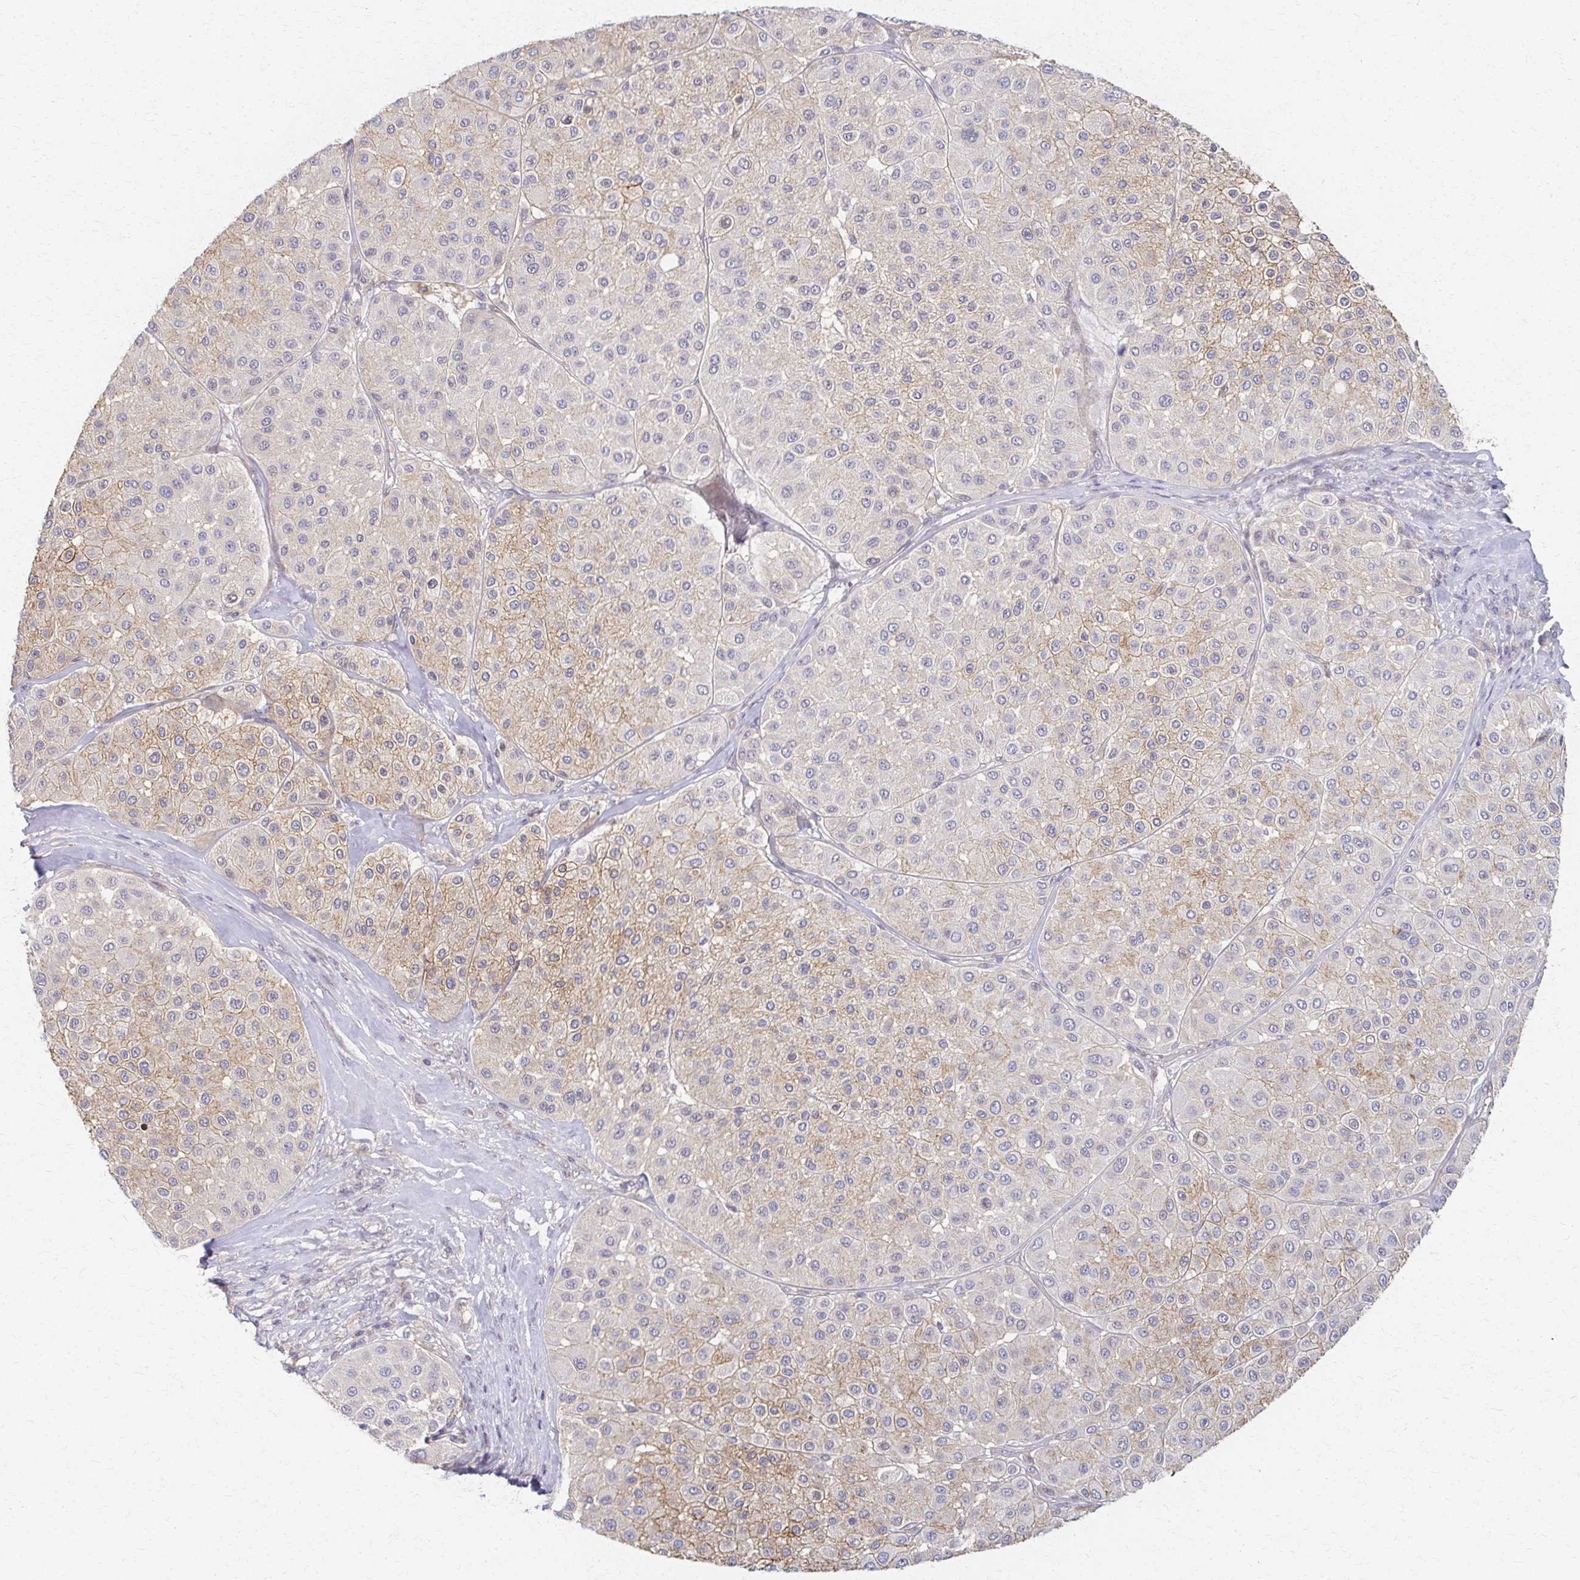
{"staining": {"intensity": "weak", "quantity": "25%-75%", "location": "cytoplasmic/membranous"}, "tissue": "melanoma", "cell_type": "Tumor cells", "image_type": "cancer", "snomed": [{"axis": "morphology", "description": "Malignant melanoma, Metastatic site"}, {"axis": "topography", "description": "Smooth muscle"}], "caption": "Malignant melanoma (metastatic site) was stained to show a protein in brown. There is low levels of weak cytoplasmic/membranous positivity in approximately 25%-75% of tumor cells.", "gene": "EOLA2", "patient": {"sex": "male", "age": 41}}